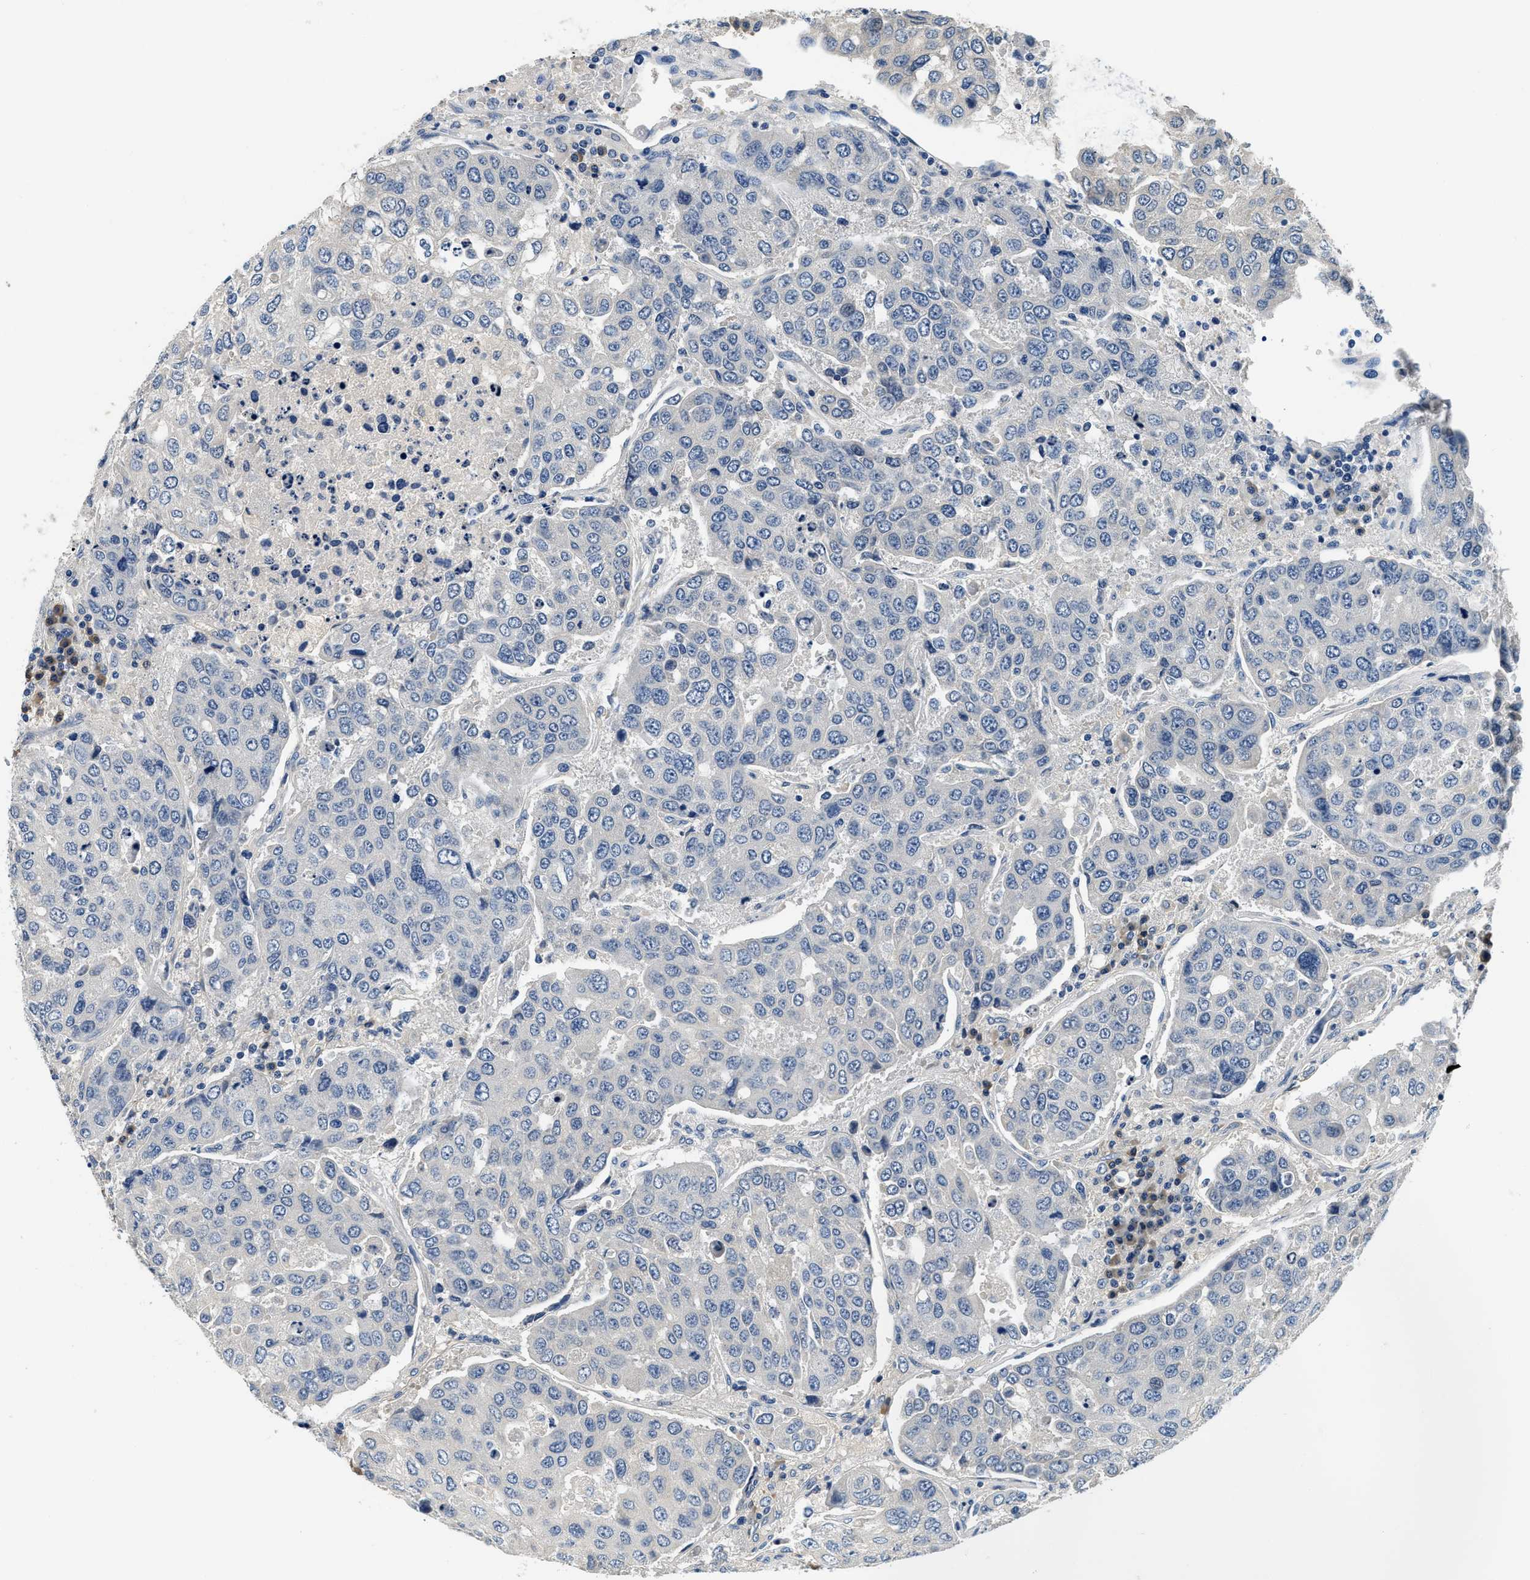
{"staining": {"intensity": "negative", "quantity": "none", "location": "none"}, "tissue": "urothelial cancer", "cell_type": "Tumor cells", "image_type": "cancer", "snomed": [{"axis": "morphology", "description": "Urothelial carcinoma, High grade"}, {"axis": "topography", "description": "Lymph node"}, {"axis": "topography", "description": "Urinary bladder"}], "caption": "High power microscopy histopathology image of an immunohistochemistry histopathology image of urothelial cancer, revealing no significant expression in tumor cells.", "gene": "ALDH3A2", "patient": {"sex": "male", "age": 51}}